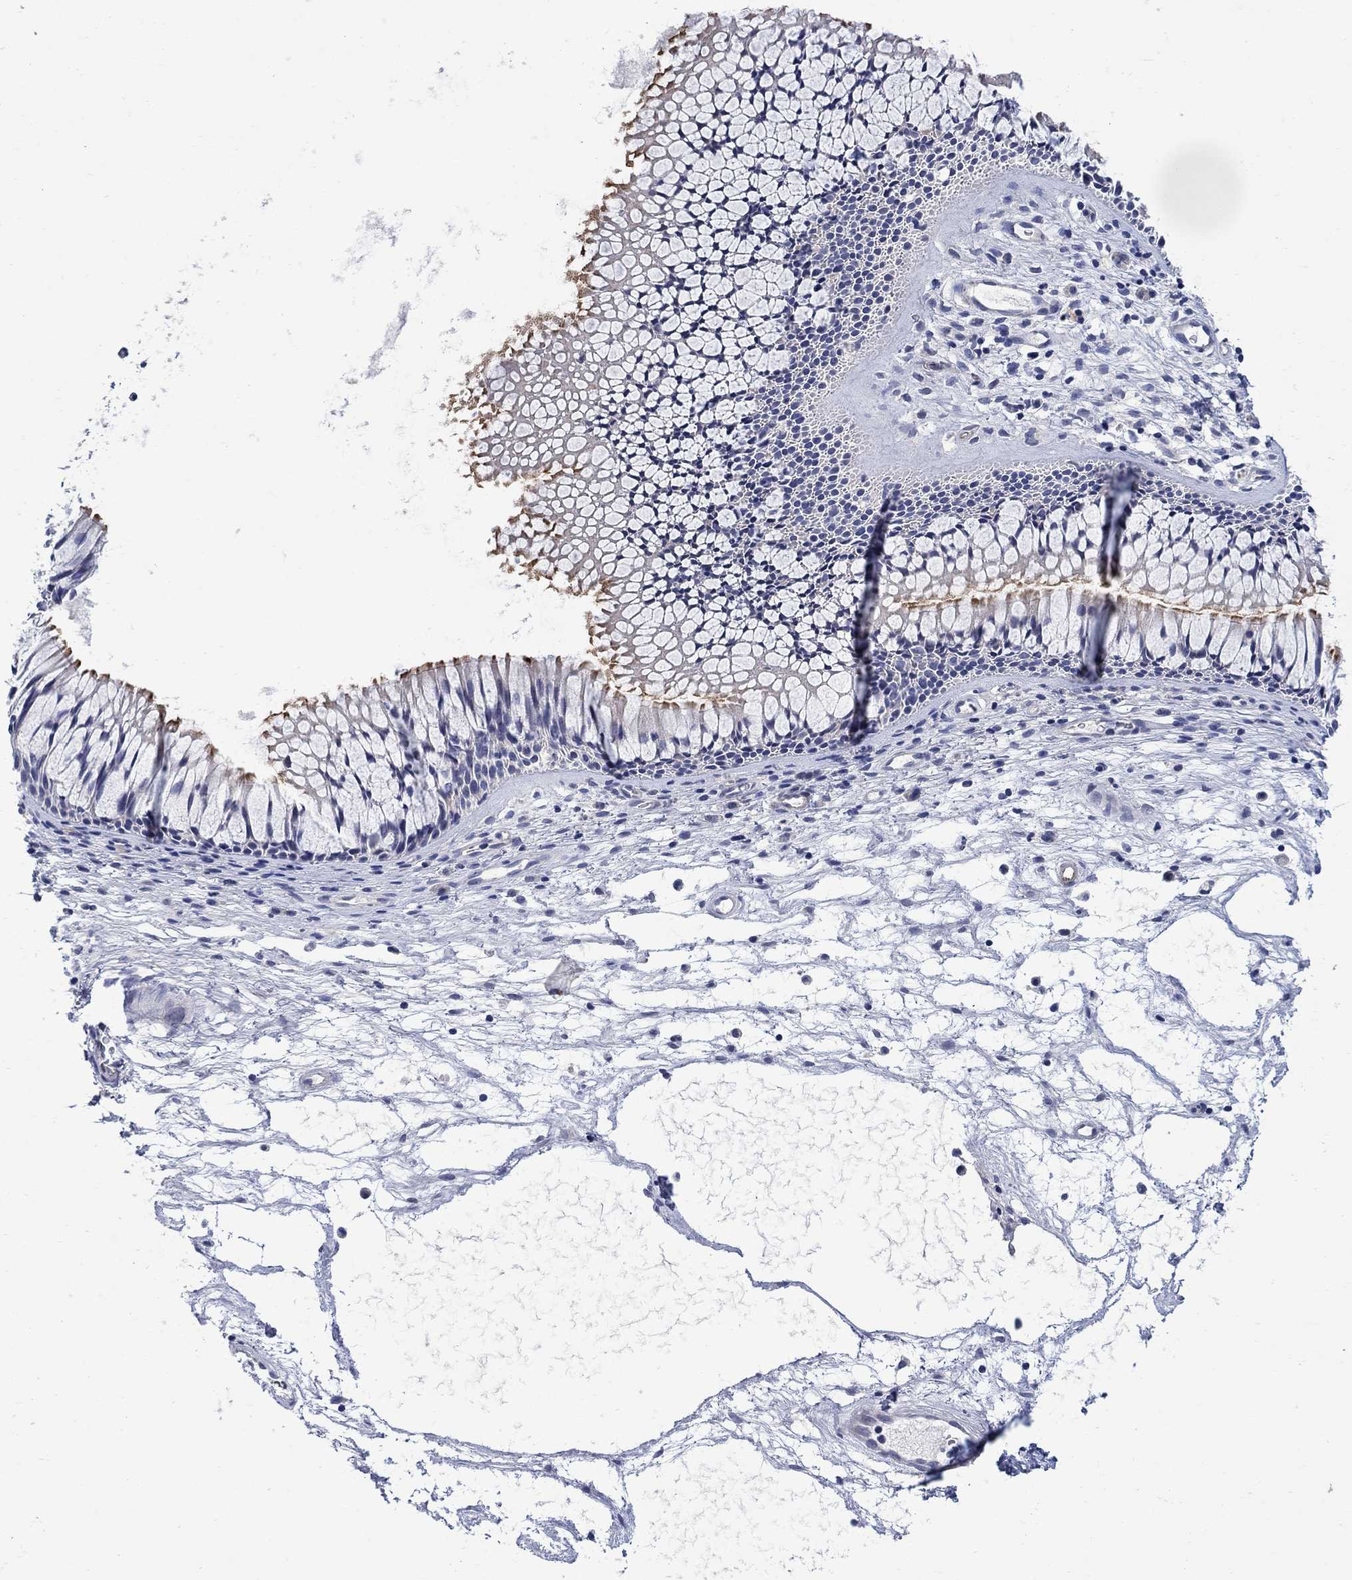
{"staining": {"intensity": "strong", "quantity": "<25%", "location": "cytoplasmic/membranous"}, "tissue": "nasopharynx", "cell_type": "Respiratory epithelial cells", "image_type": "normal", "snomed": [{"axis": "morphology", "description": "Normal tissue, NOS"}, {"axis": "topography", "description": "Nasopharynx"}], "caption": "Approximately <25% of respiratory epithelial cells in normal human nasopharynx display strong cytoplasmic/membranous protein expression as visualized by brown immunohistochemical staining.", "gene": "DLK1", "patient": {"sex": "male", "age": 51}}